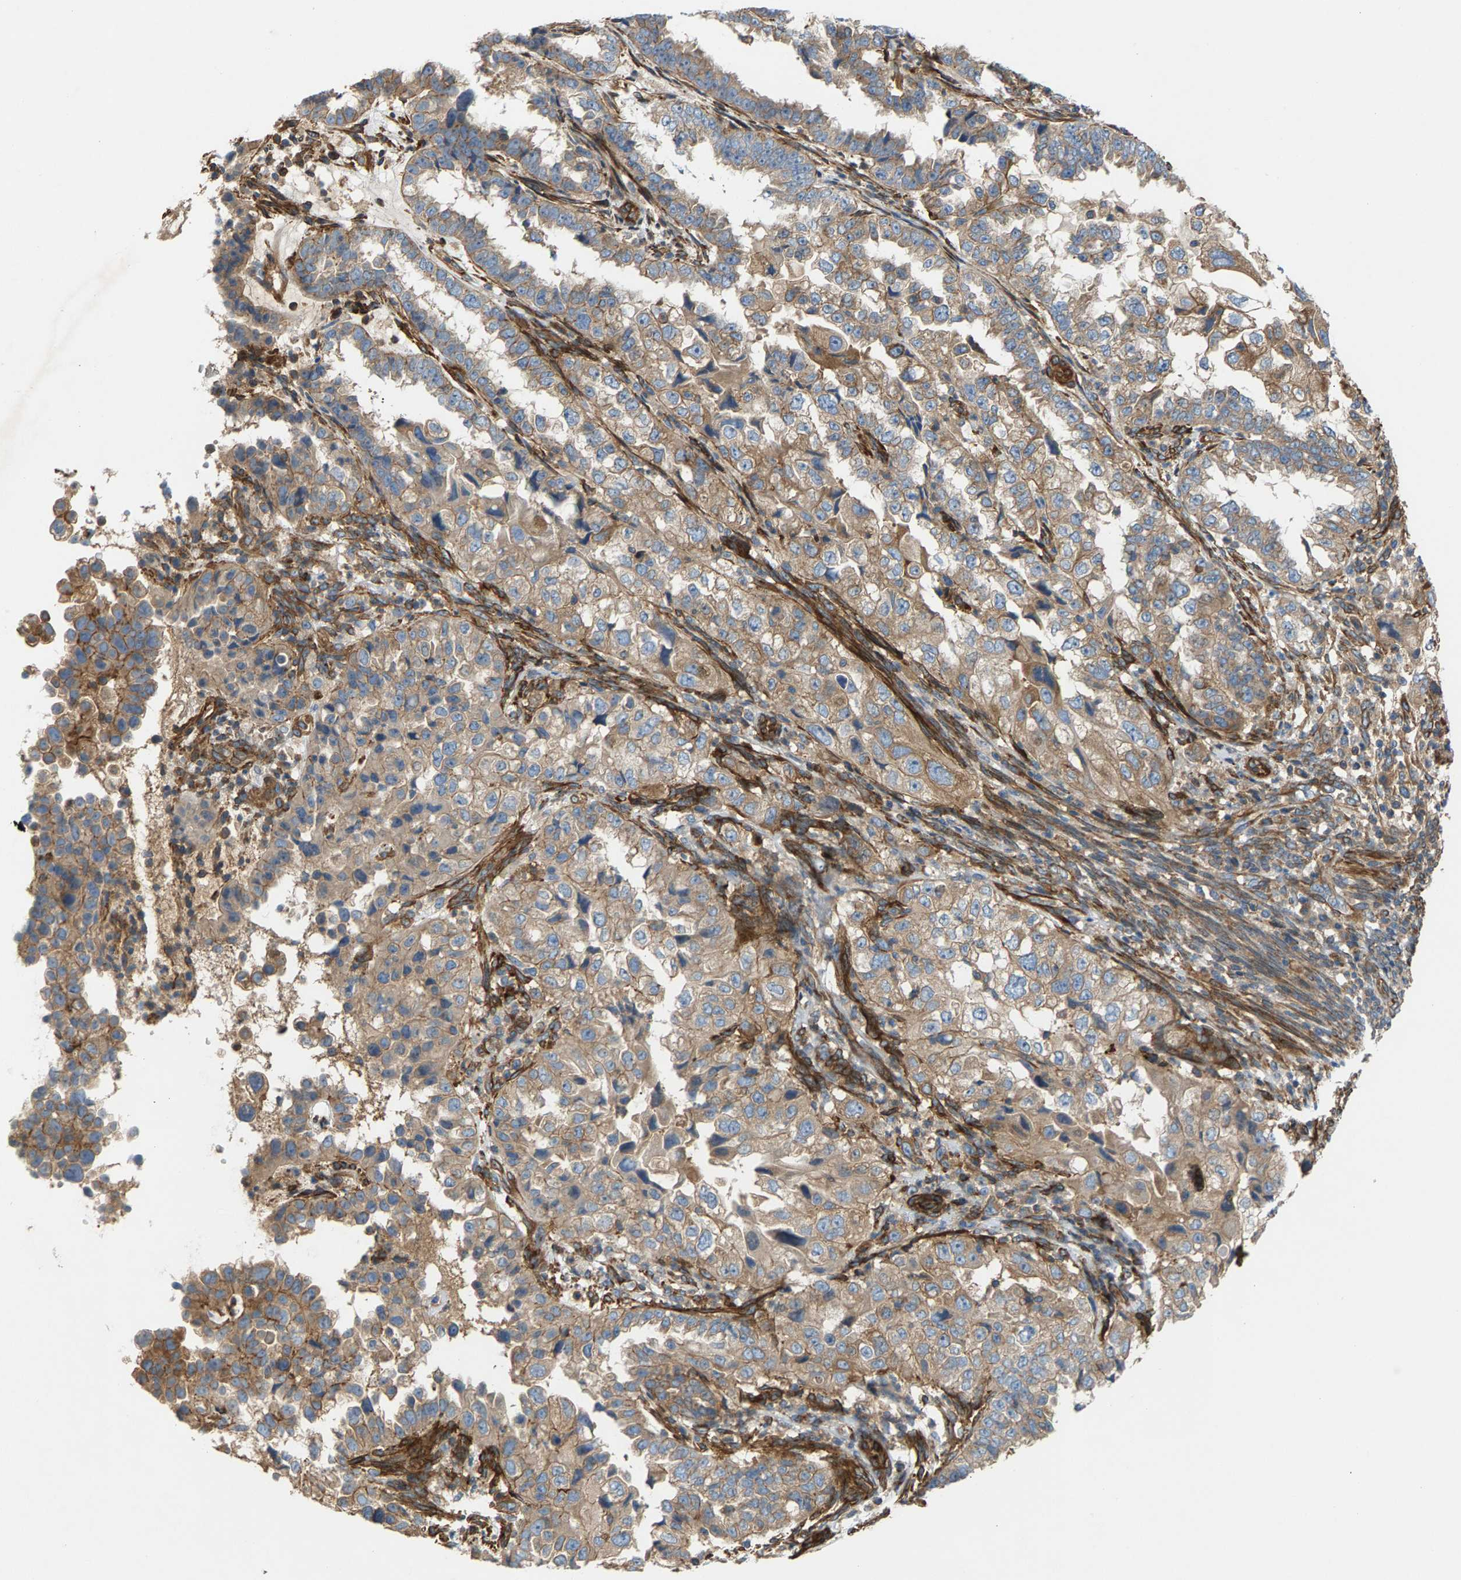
{"staining": {"intensity": "moderate", "quantity": ">75%", "location": "cytoplasmic/membranous"}, "tissue": "endometrial cancer", "cell_type": "Tumor cells", "image_type": "cancer", "snomed": [{"axis": "morphology", "description": "Adenocarcinoma, NOS"}, {"axis": "topography", "description": "Endometrium"}], "caption": "Immunohistochemical staining of human endometrial cancer (adenocarcinoma) reveals medium levels of moderate cytoplasmic/membranous expression in about >75% of tumor cells.", "gene": "PDCL", "patient": {"sex": "female", "age": 85}}